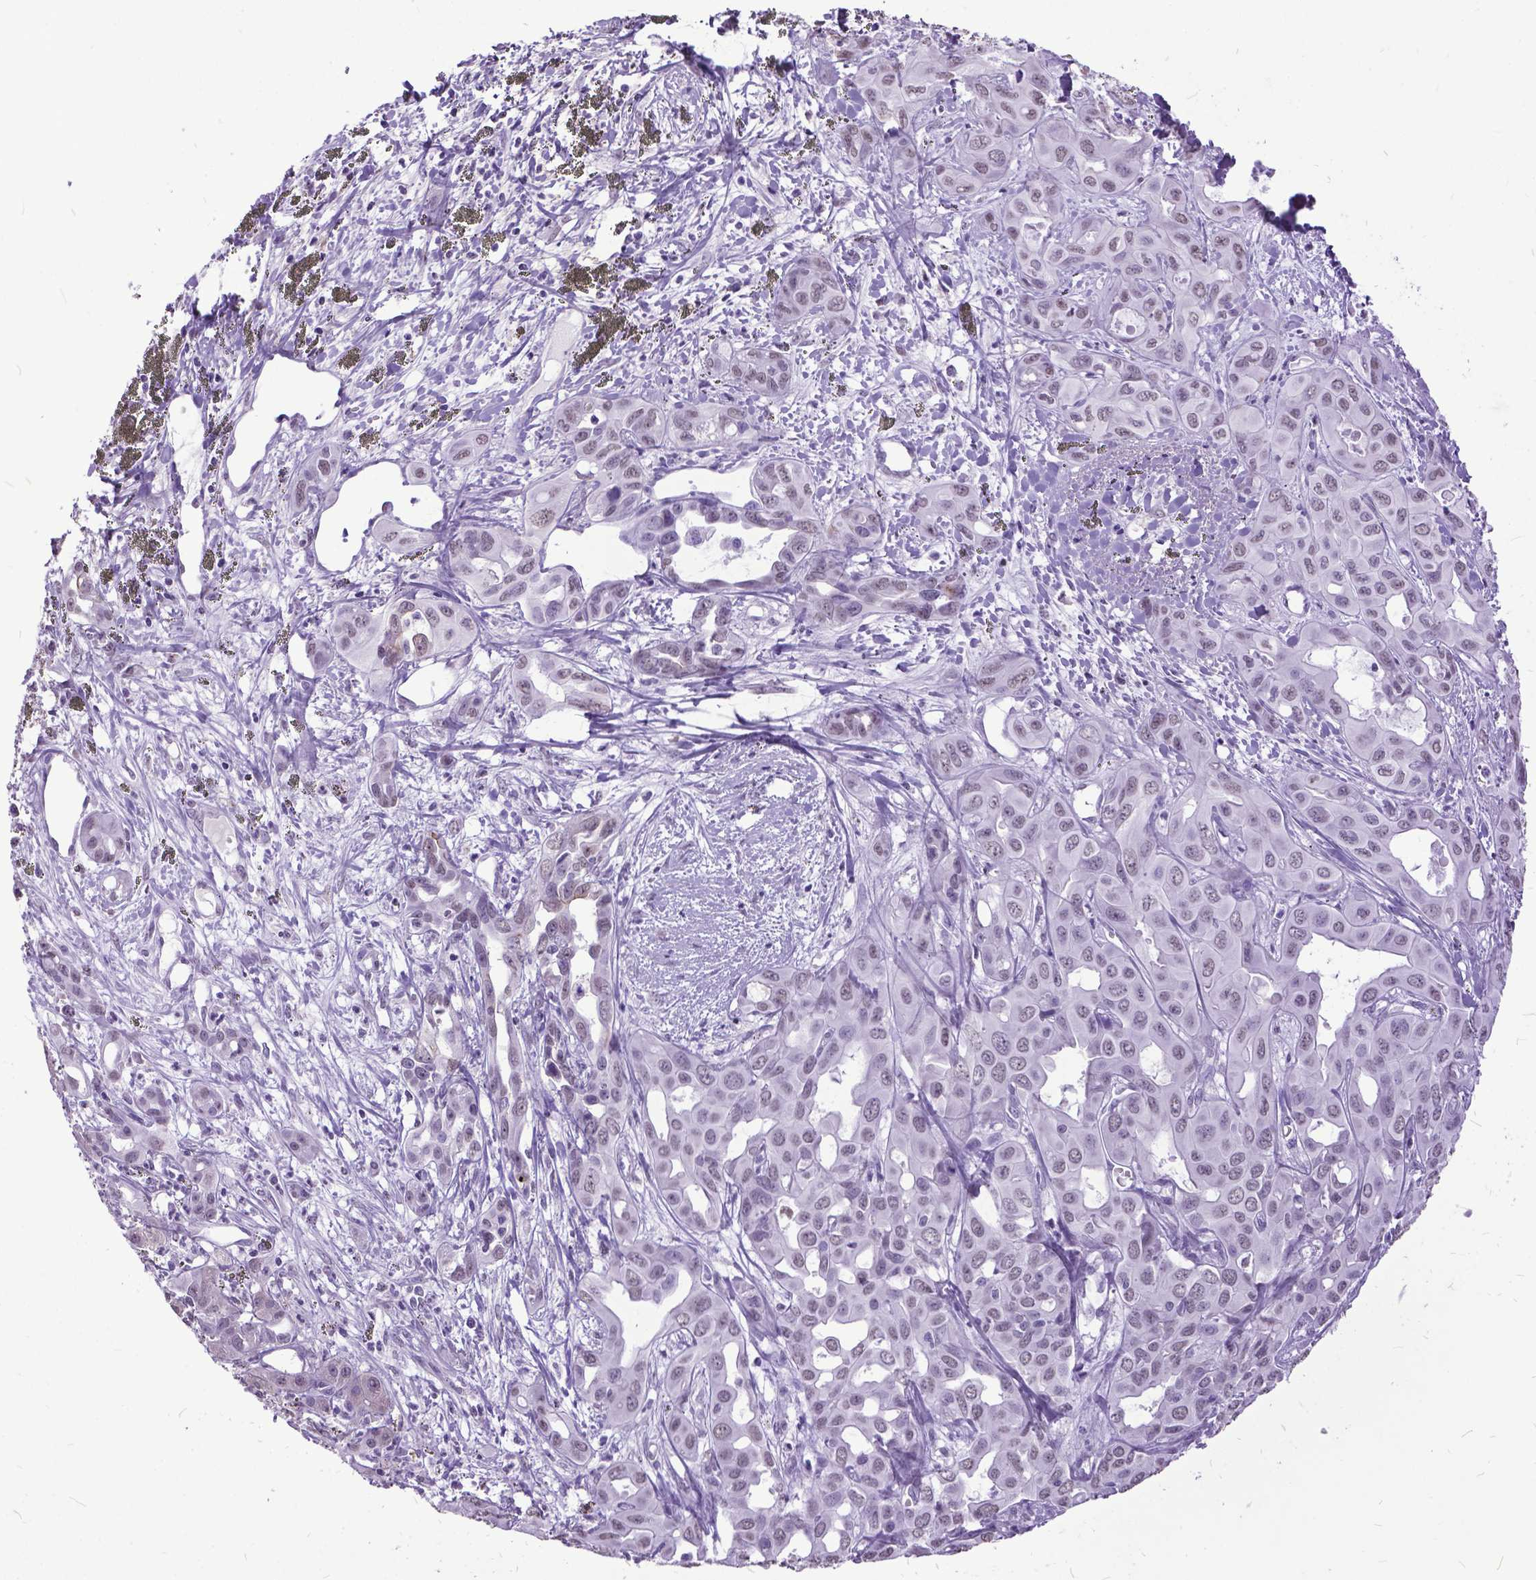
{"staining": {"intensity": "negative", "quantity": "none", "location": "none"}, "tissue": "liver cancer", "cell_type": "Tumor cells", "image_type": "cancer", "snomed": [{"axis": "morphology", "description": "Cholangiocarcinoma"}, {"axis": "topography", "description": "Liver"}], "caption": "Image shows no protein staining in tumor cells of liver cholangiocarcinoma tissue.", "gene": "MARCHF10", "patient": {"sex": "female", "age": 60}}